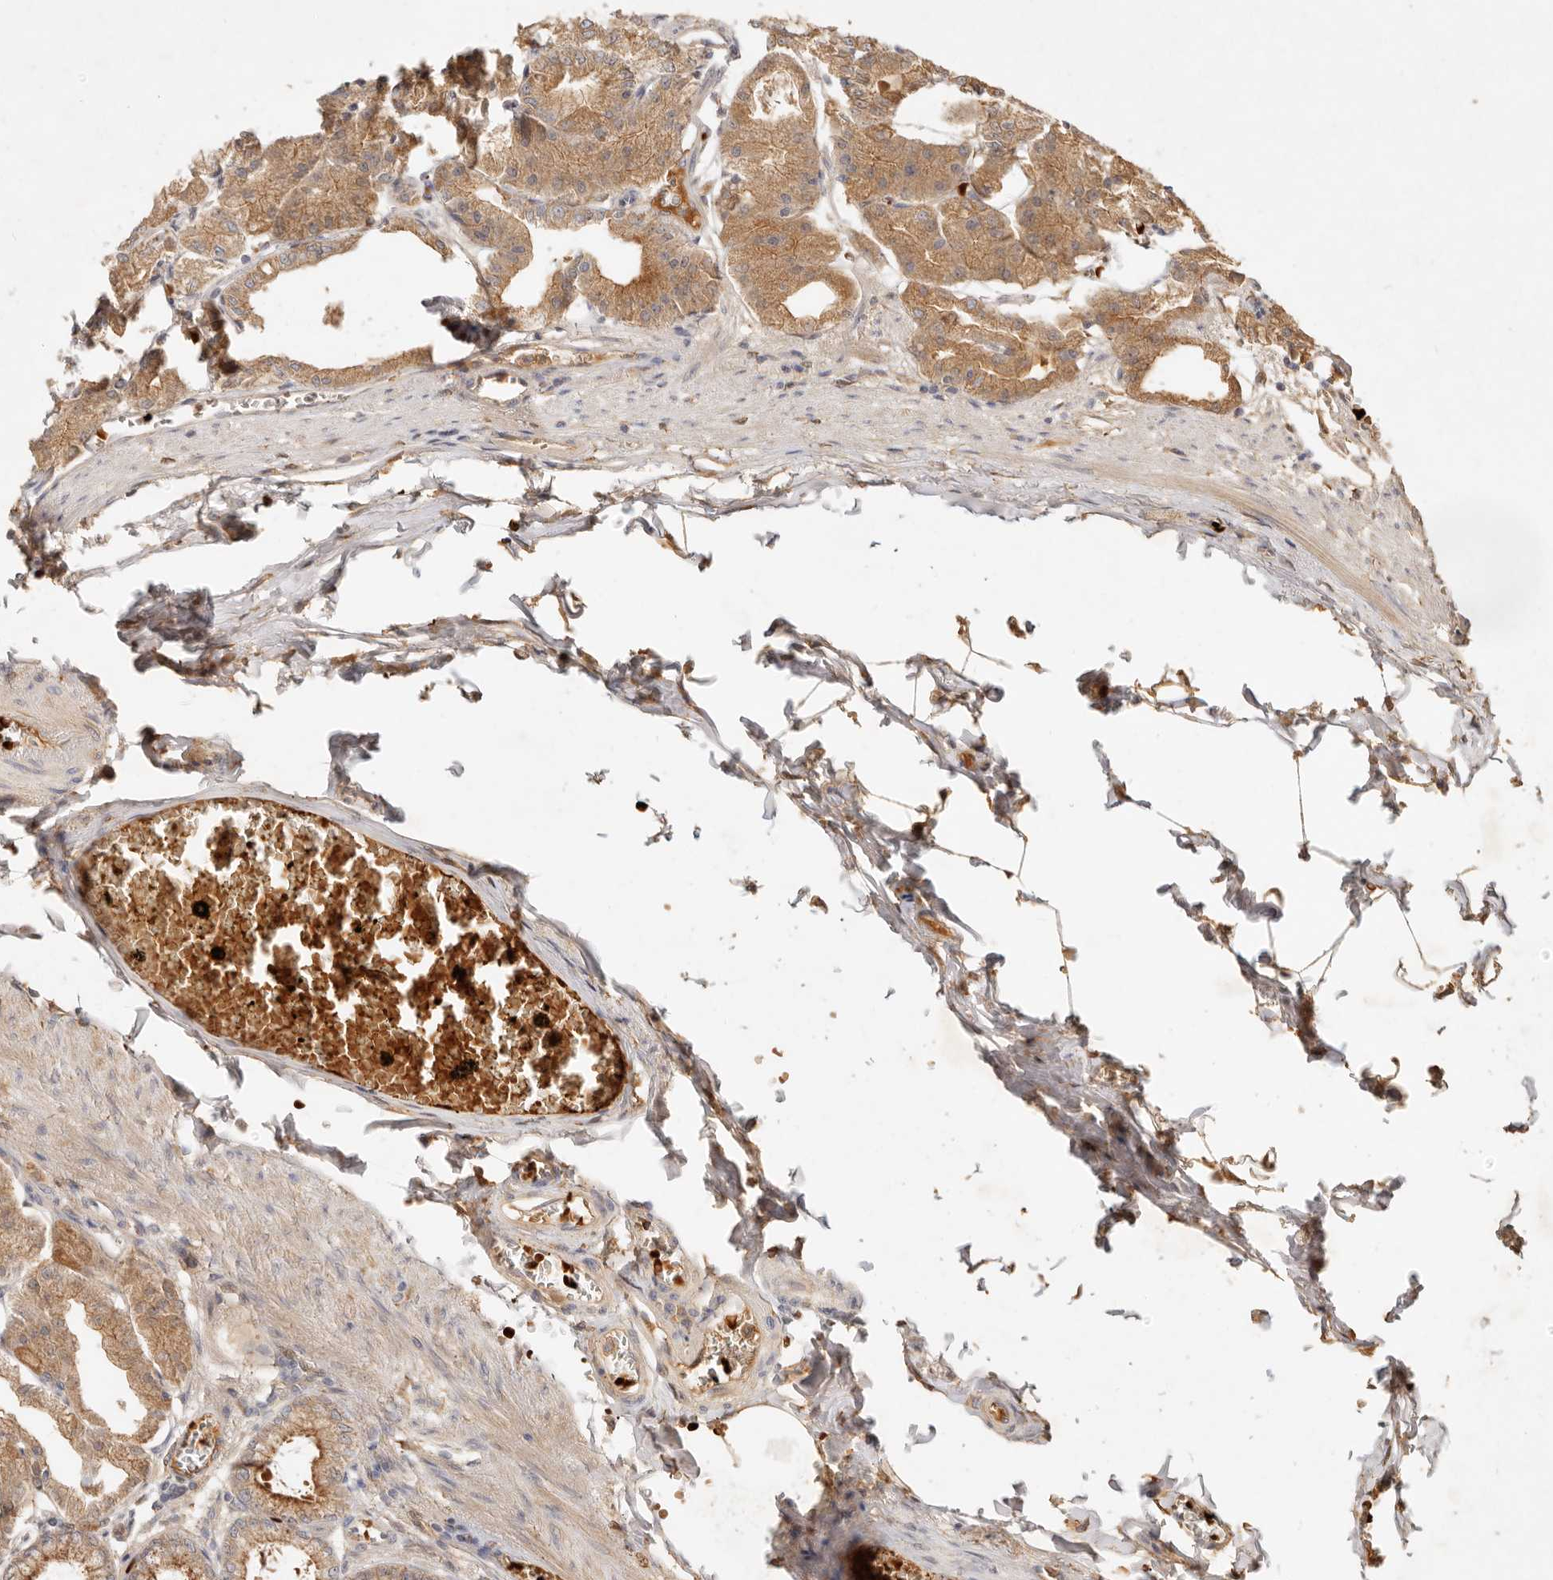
{"staining": {"intensity": "moderate", "quantity": ">75%", "location": "cytoplasmic/membranous"}, "tissue": "stomach", "cell_type": "Glandular cells", "image_type": "normal", "snomed": [{"axis": "morphology", "description": "Normal tissue, NOS"}, {"axis": "topography", "description": "Stomach, lower"}], "caption": "The immunohistochemical stain shows moderate cytoplasmic/membranous positivity in glandular cells of unremarkable stomach. The staining was performed using DAB (3,3'-diaminobenzidine), with brown indicating positive protein expression. Nuclei are stained blue with hematoxylin.", "gene": "FREM2", "patient": {"sex": "male", "age": 71}}